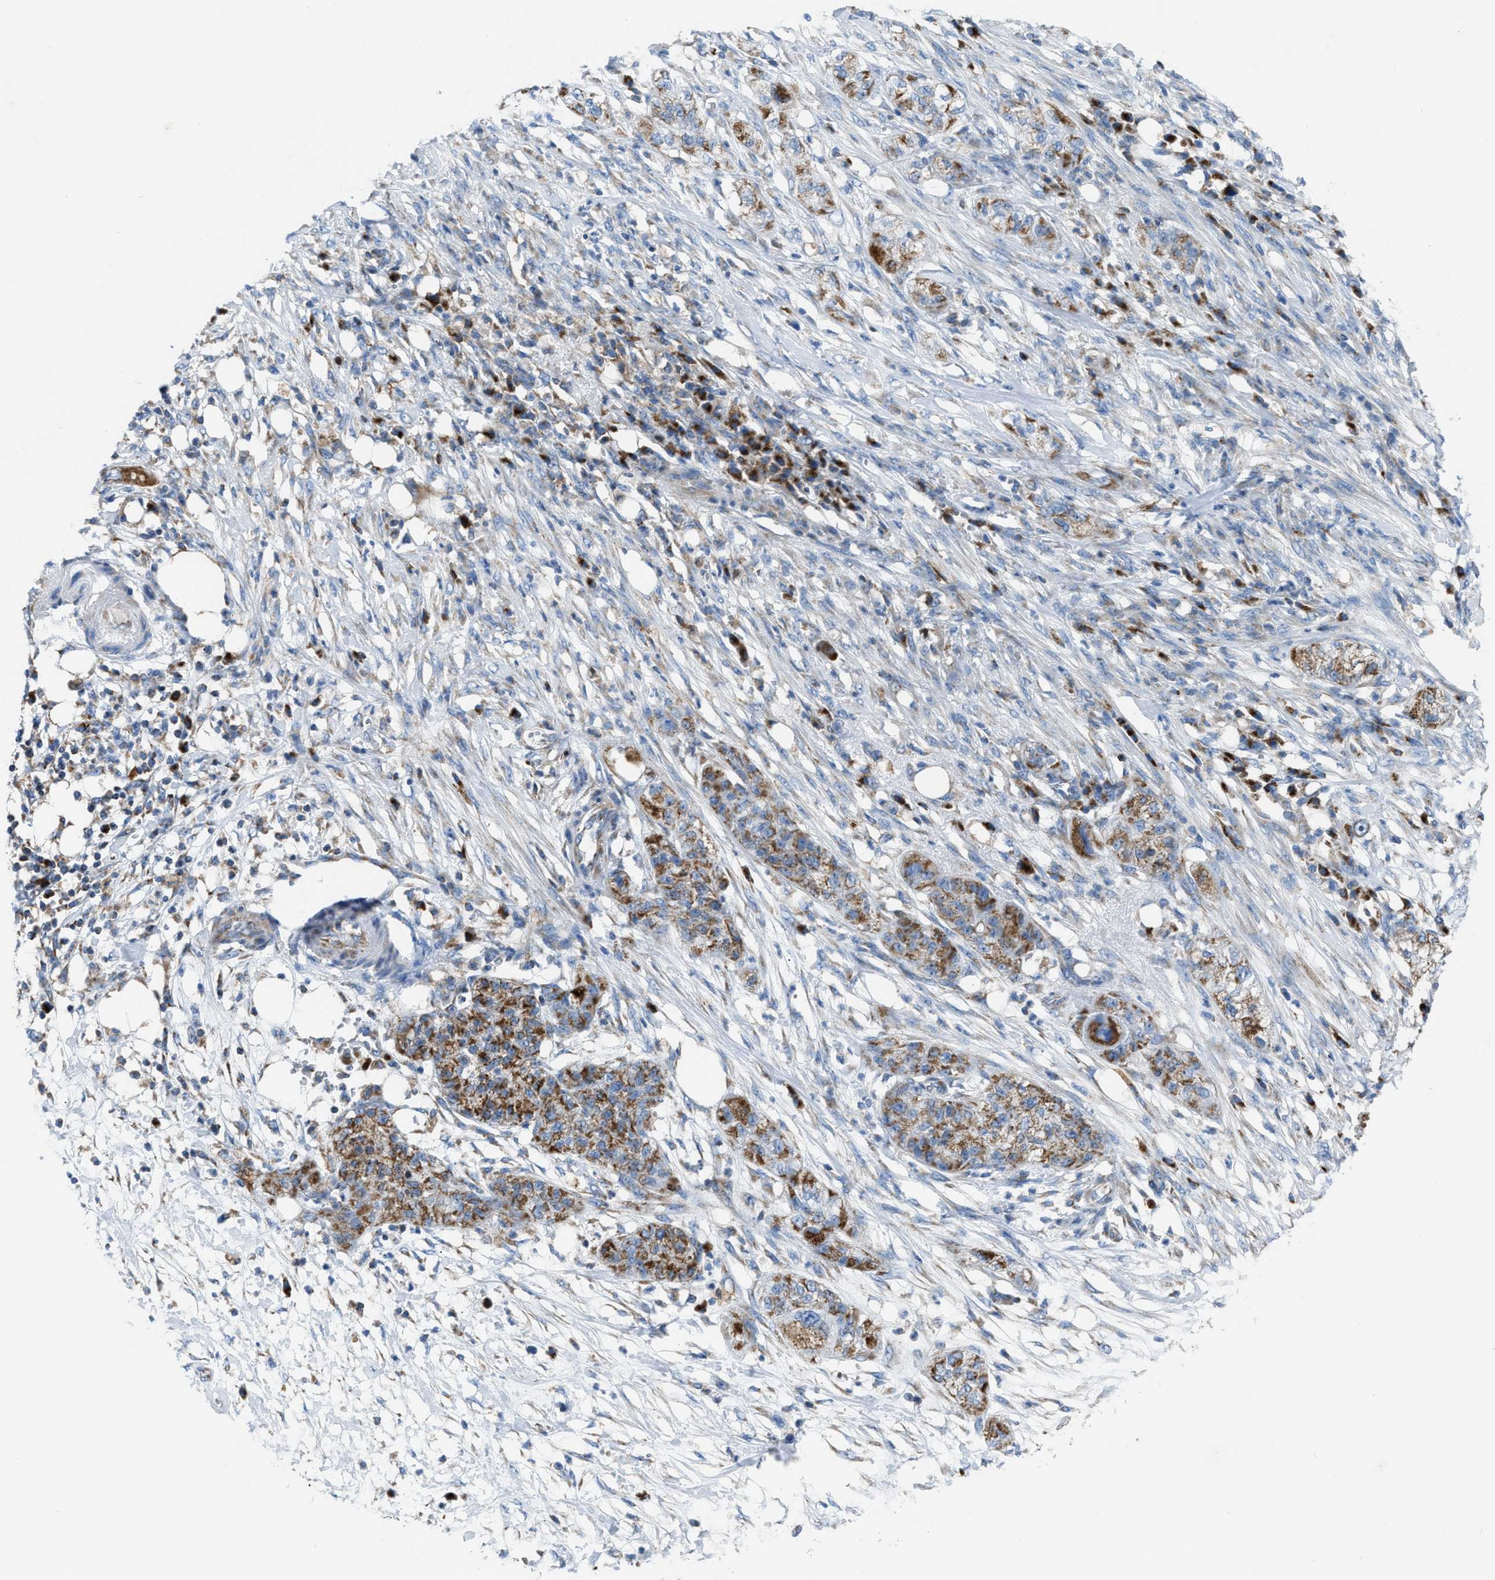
{"staining": {"intensity": "moderate", "quantity": ">75%", "location": "cytoplasmic/membranous"}, "tissue": "pancreatic cancer", "cell_type": "Tumor cells", "image_type": "cancer", "snomed": [{"axis": "morphology", "description": "Adenocarcinoma, NOS"}, {"axis": "topography", "description": "Pancreas"}], "caption": "A histopathology image of human adenocarcinoma (pancreatic) stained for a protein demonstrates moderate cytoplasmic/membranous brown staining in tumor cells. Using DAB (brown) and hematoxylin (blue) stains, captured at high magnification using brightfield microscopy.", "gene": "ETFB", "patient": {"sex": "female", "age": 78}}